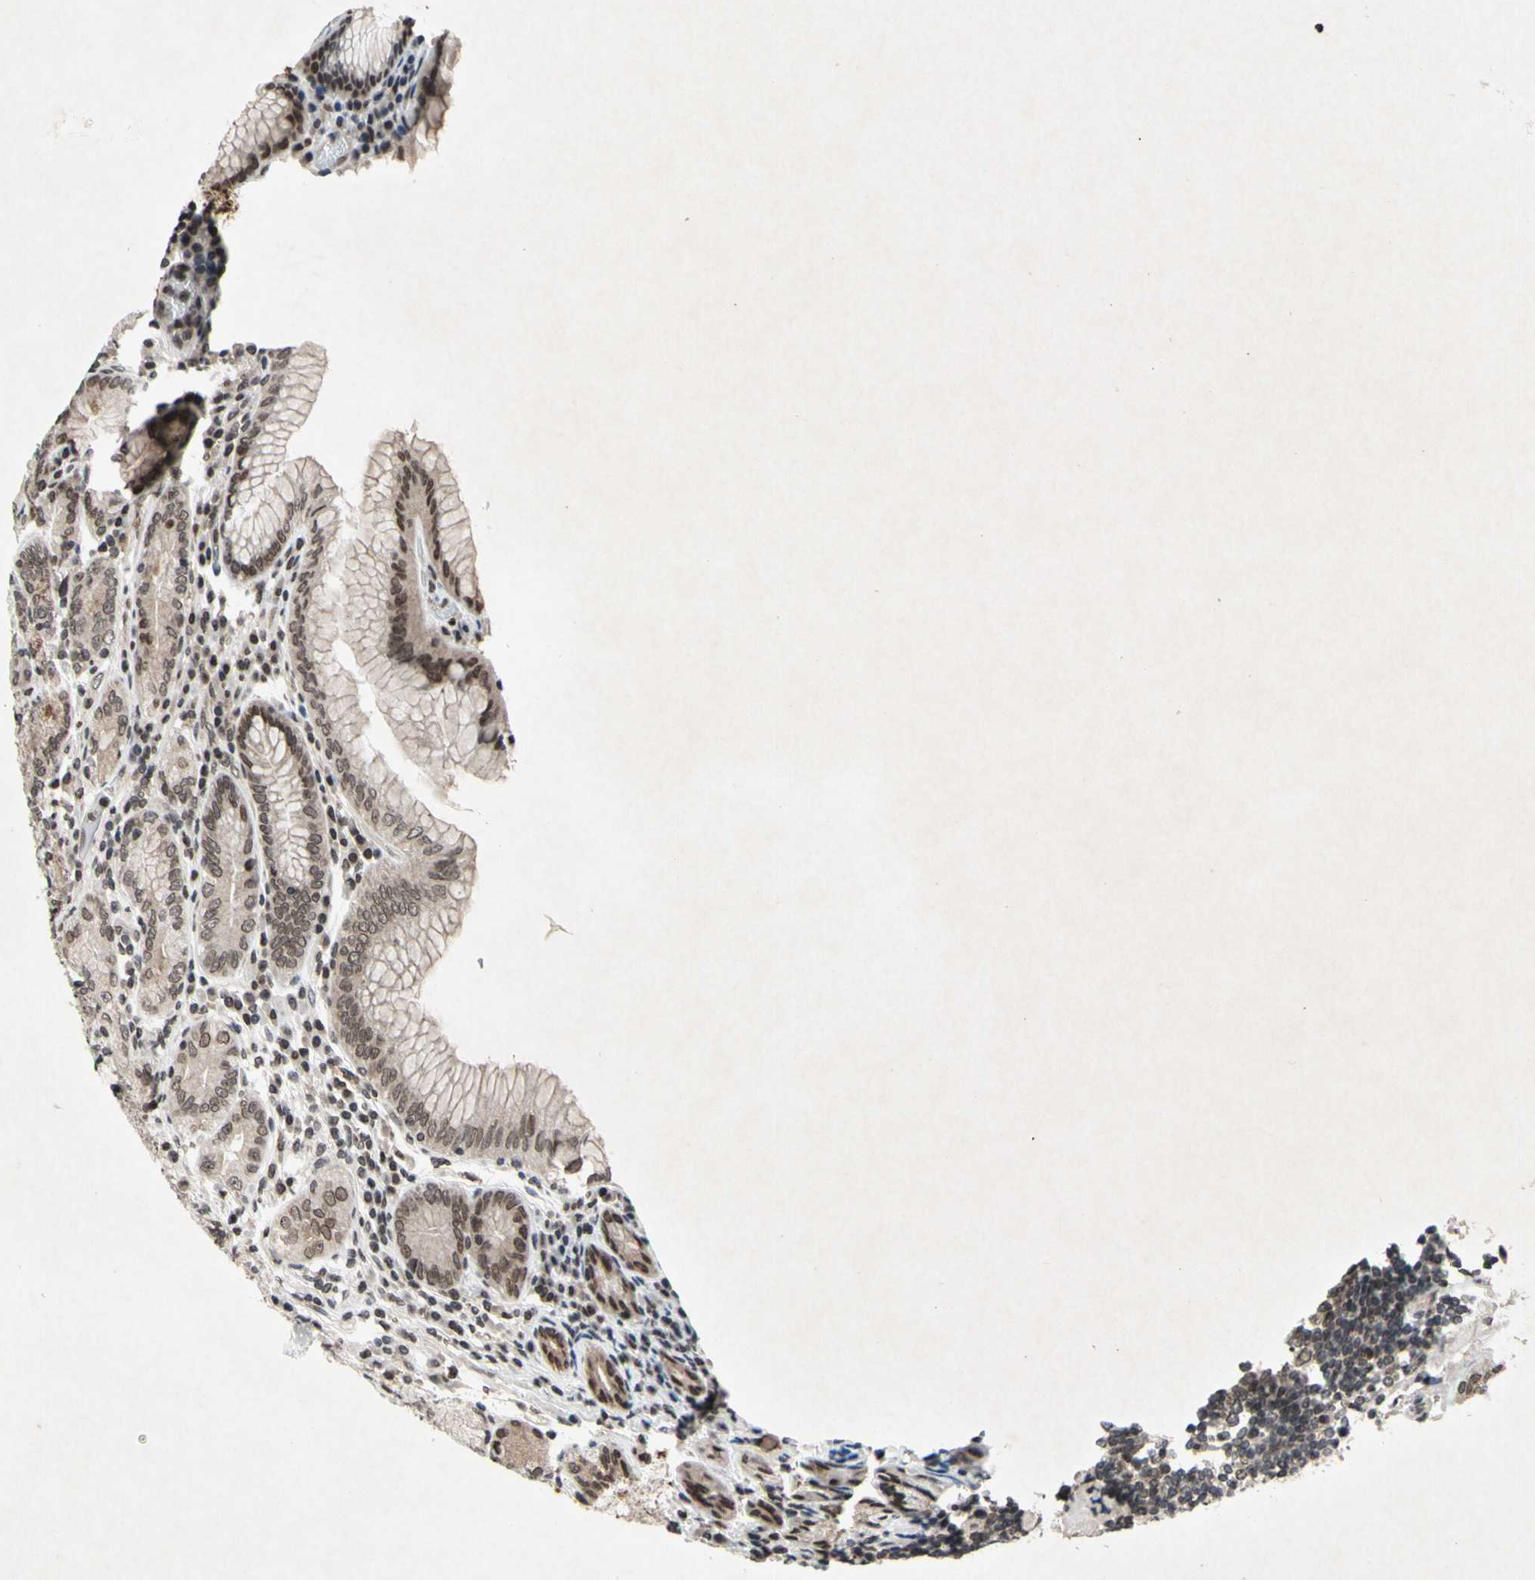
{"staining": {"intensity": "weak", "quantity": "25%-75%", "location": "cytoplasmic/membranous,nuclear"}, "tissue": "stomach", "cell_type": "Glandular cells", "image_type": "normal", "snomed": [{"axis": "morphology", "description": "Normal tissue, NOS"}, {"axis": "topography", "description": "Stomach, lower"}], "caption": "A micrograph showing weak cytoplasmic/membranous,nuclear expression in about 25%-75% of glandular cells in benign stomach, as visualized by brown immunohistochemical staining.", "gene": "XPO1", "patient": {"sex": "female", "age": 76}}